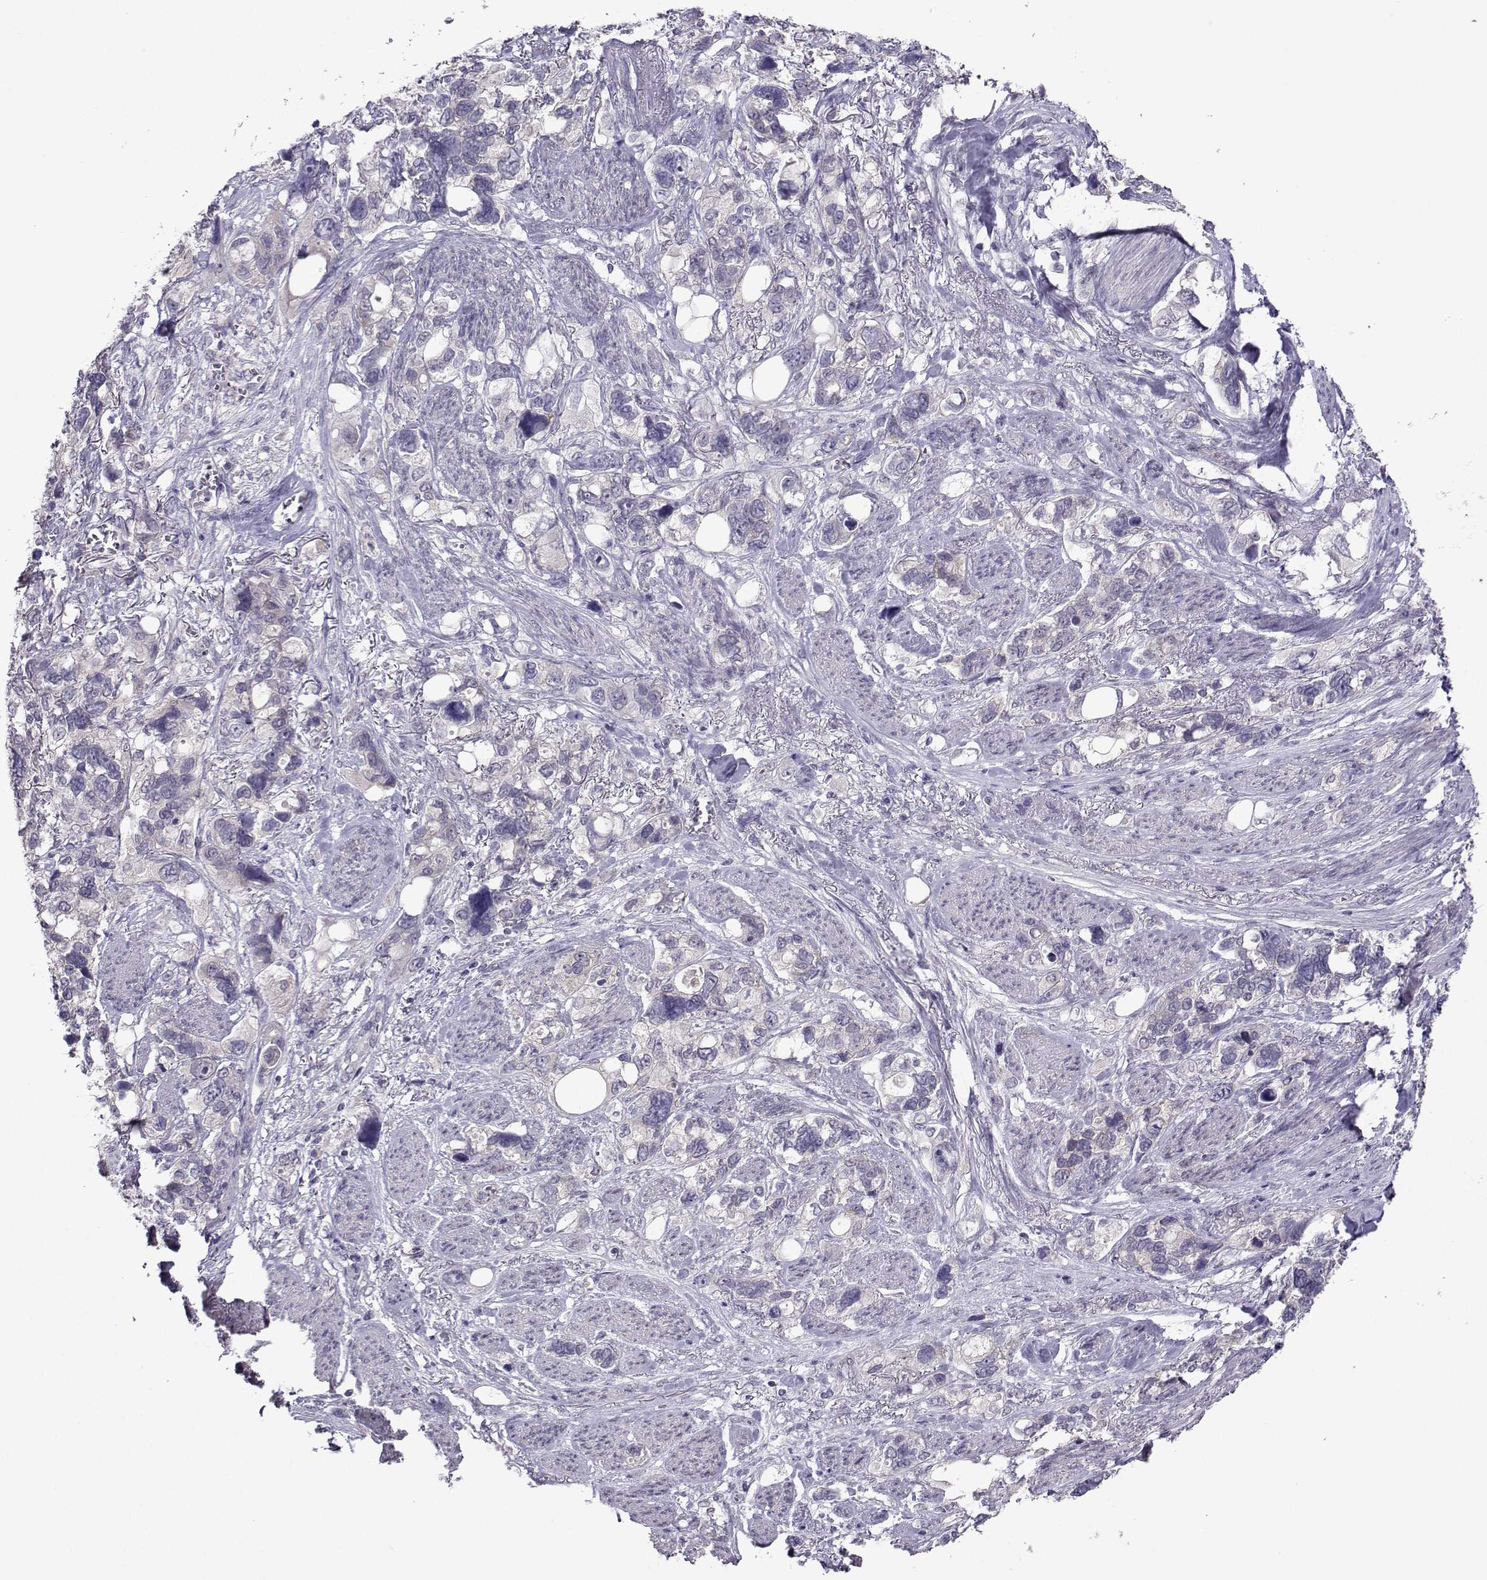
{"staining": {"intensity": "weak", "quantity": "25%-75%", "location": "cytoplasmic/membranous"}, "tissue": "stomach cancer", "cell_type": "Tumor cells", "image_type": "cancer", "snomed": [{"axis": "morphology", "description": "Adenocarcinoma, NOS"}, {"axis": "topography", "description": "Stomach, upper"}], "caption": "Protein expression by immunohistochemistry (IHC) exhibits weak cytoplasmic/membranous positivity in about 25%-75% of tumor cells in stomach cancer (adenocarcinoma). The protein is stained brown, and the nuclei are stained in blue (DAB IHC with brightfield microscopy, high magnification).", "gene": "DDX20", "patient": {"sex": "female", "age": 81}}